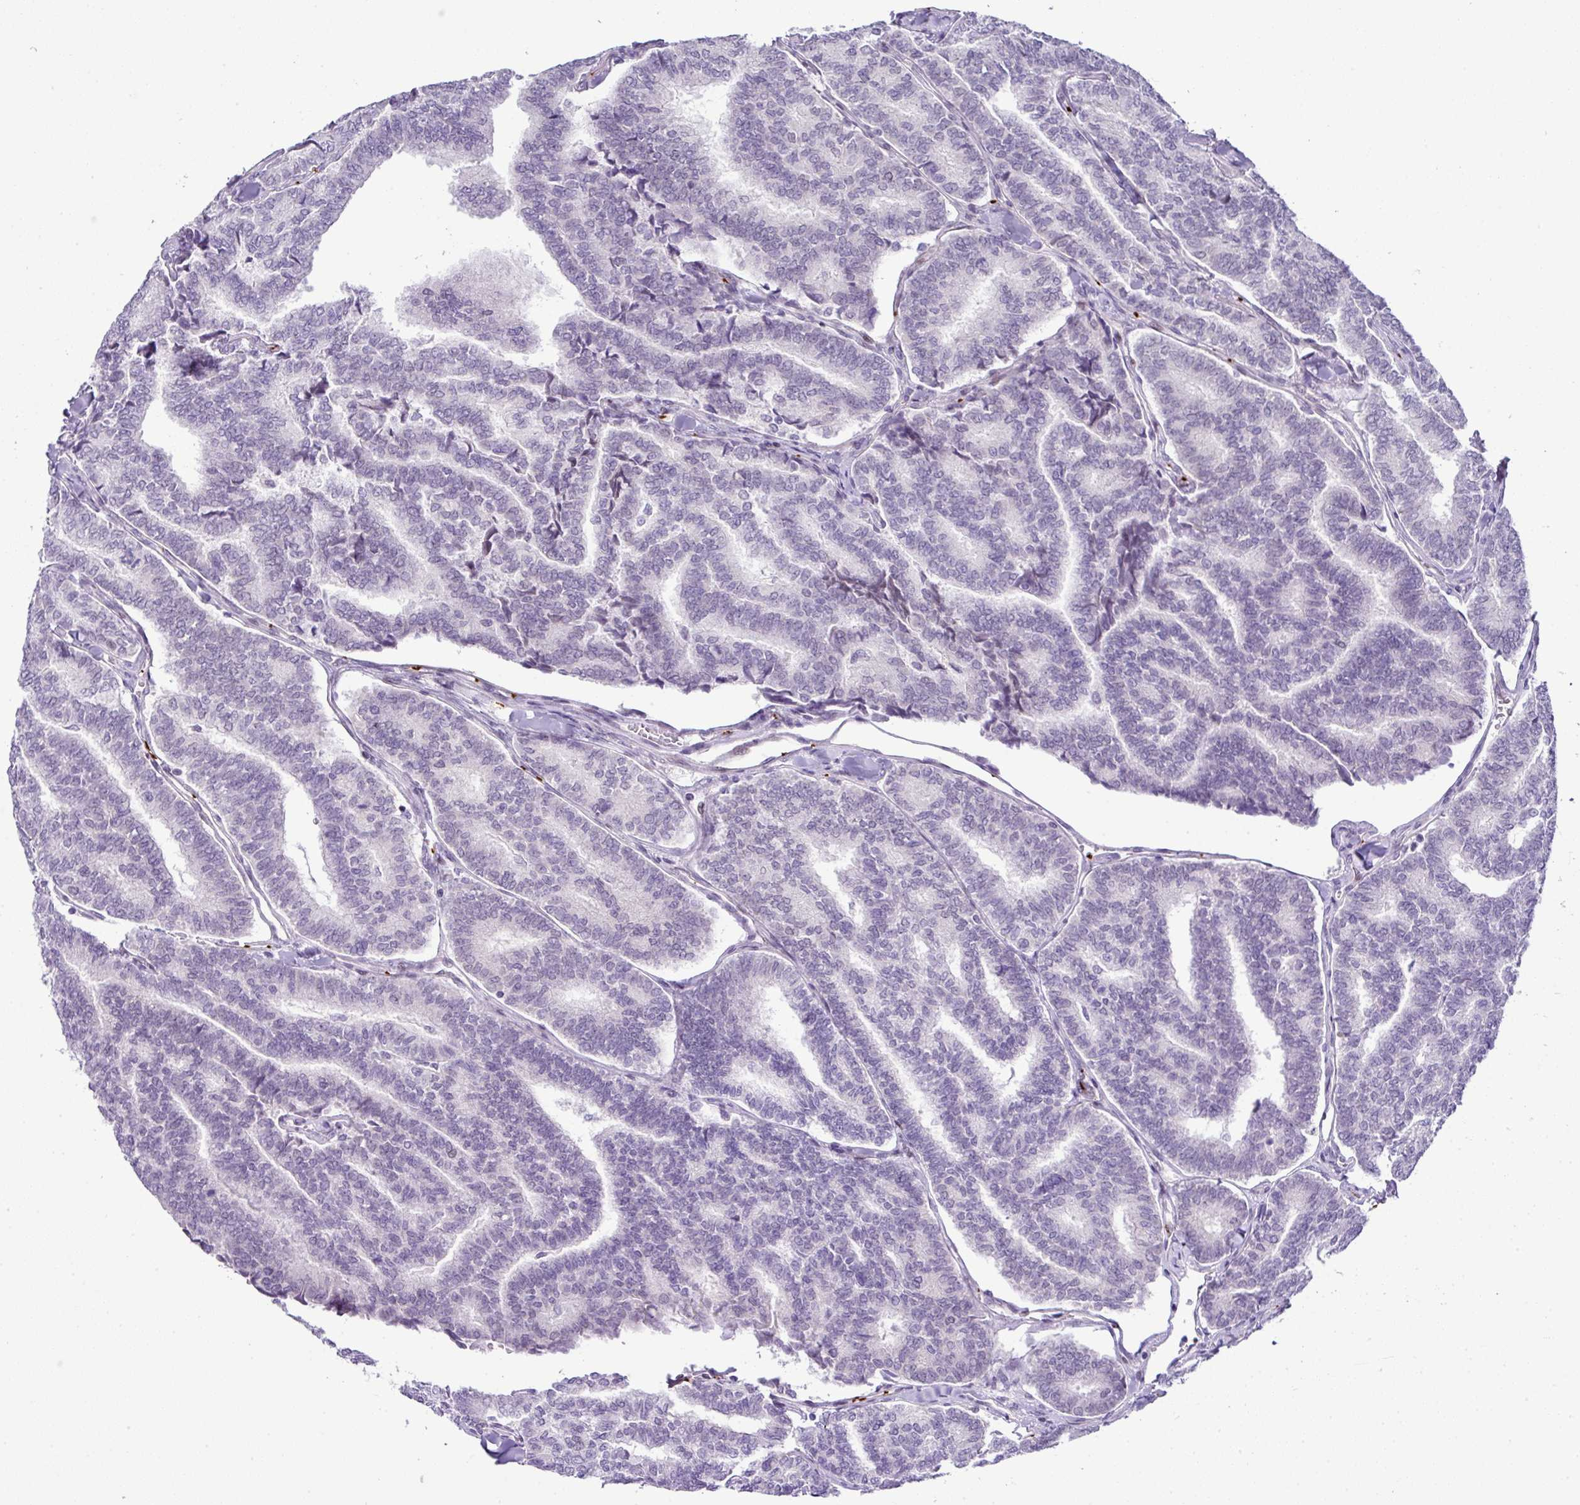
{"staining": {"intensity": "negative", "quantity": "none", "location": "none"}, "tissue": "thyroid cancer", "cell_type": "Tumor cells", "image_type": "cancer", "snomed": [{"axis": "morphology", "description": "Papillary adenocarcinoma, NOS"}, {"axis": "topography", "description": "Thyroid gland"}], "caption": "Tumor cells are negative for protein expression in human thyroid papillary adenocarcinoma. The staining was performed using DAB (3,3'-diaminobenzidine) to visualize the protein expression in brown, while the nuclei were stained in blue with hematoxylin (Magnification: 20x).", "gene": "CMTM5", "patient": {"sex": "female", "age": 35}}